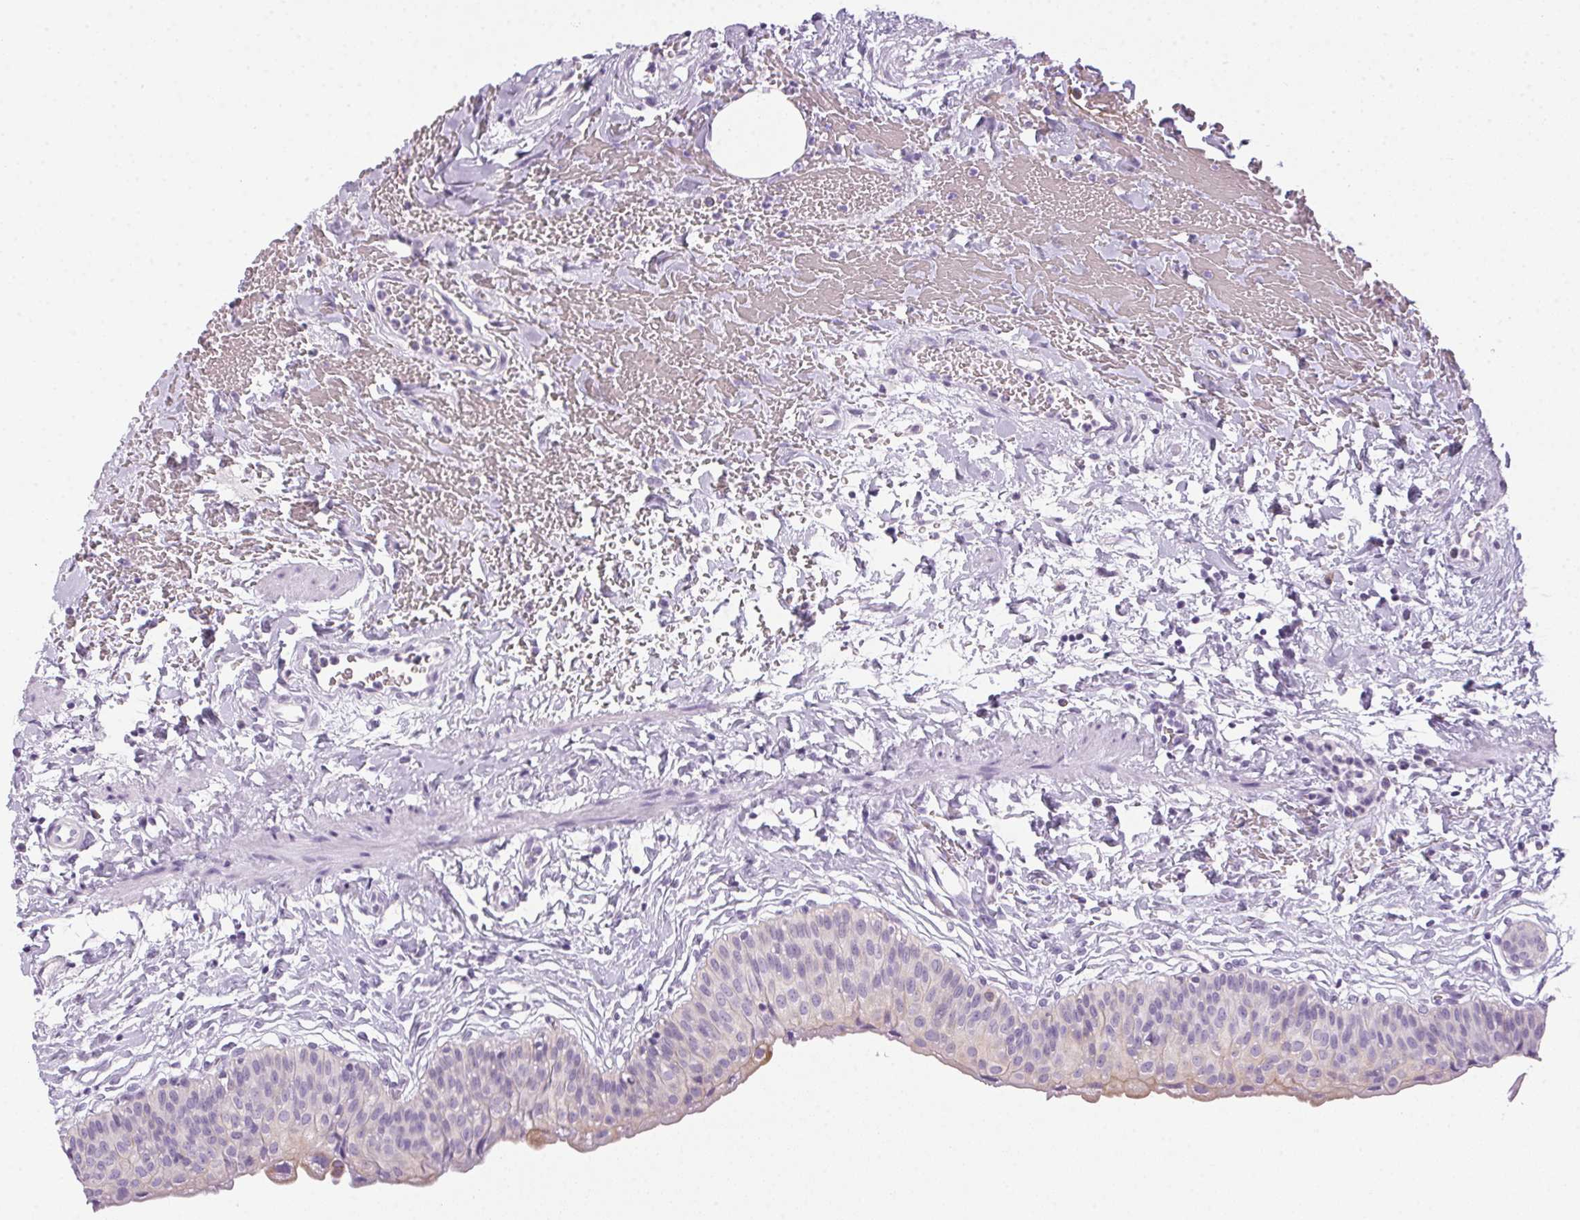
{"staining": {"intensity": "negative", "quantity": "none", "location": "none"}, "tissue": "urinary bladder", "cell_type": "Urothelial cells", "image_type": "normal", "snomed": [{"axis": "morphology", "description": "Normal tissue, NOS"}, {"axis": "topography", "description": "Urinary bladder"}], "caption": "This is a photomicrograph of immunohistochemistry staining of benign urinary bladder, which shows no staining in urothelial cells.", "gene": "POPDC2", "patient": {"sex": "male", "age": 55}}